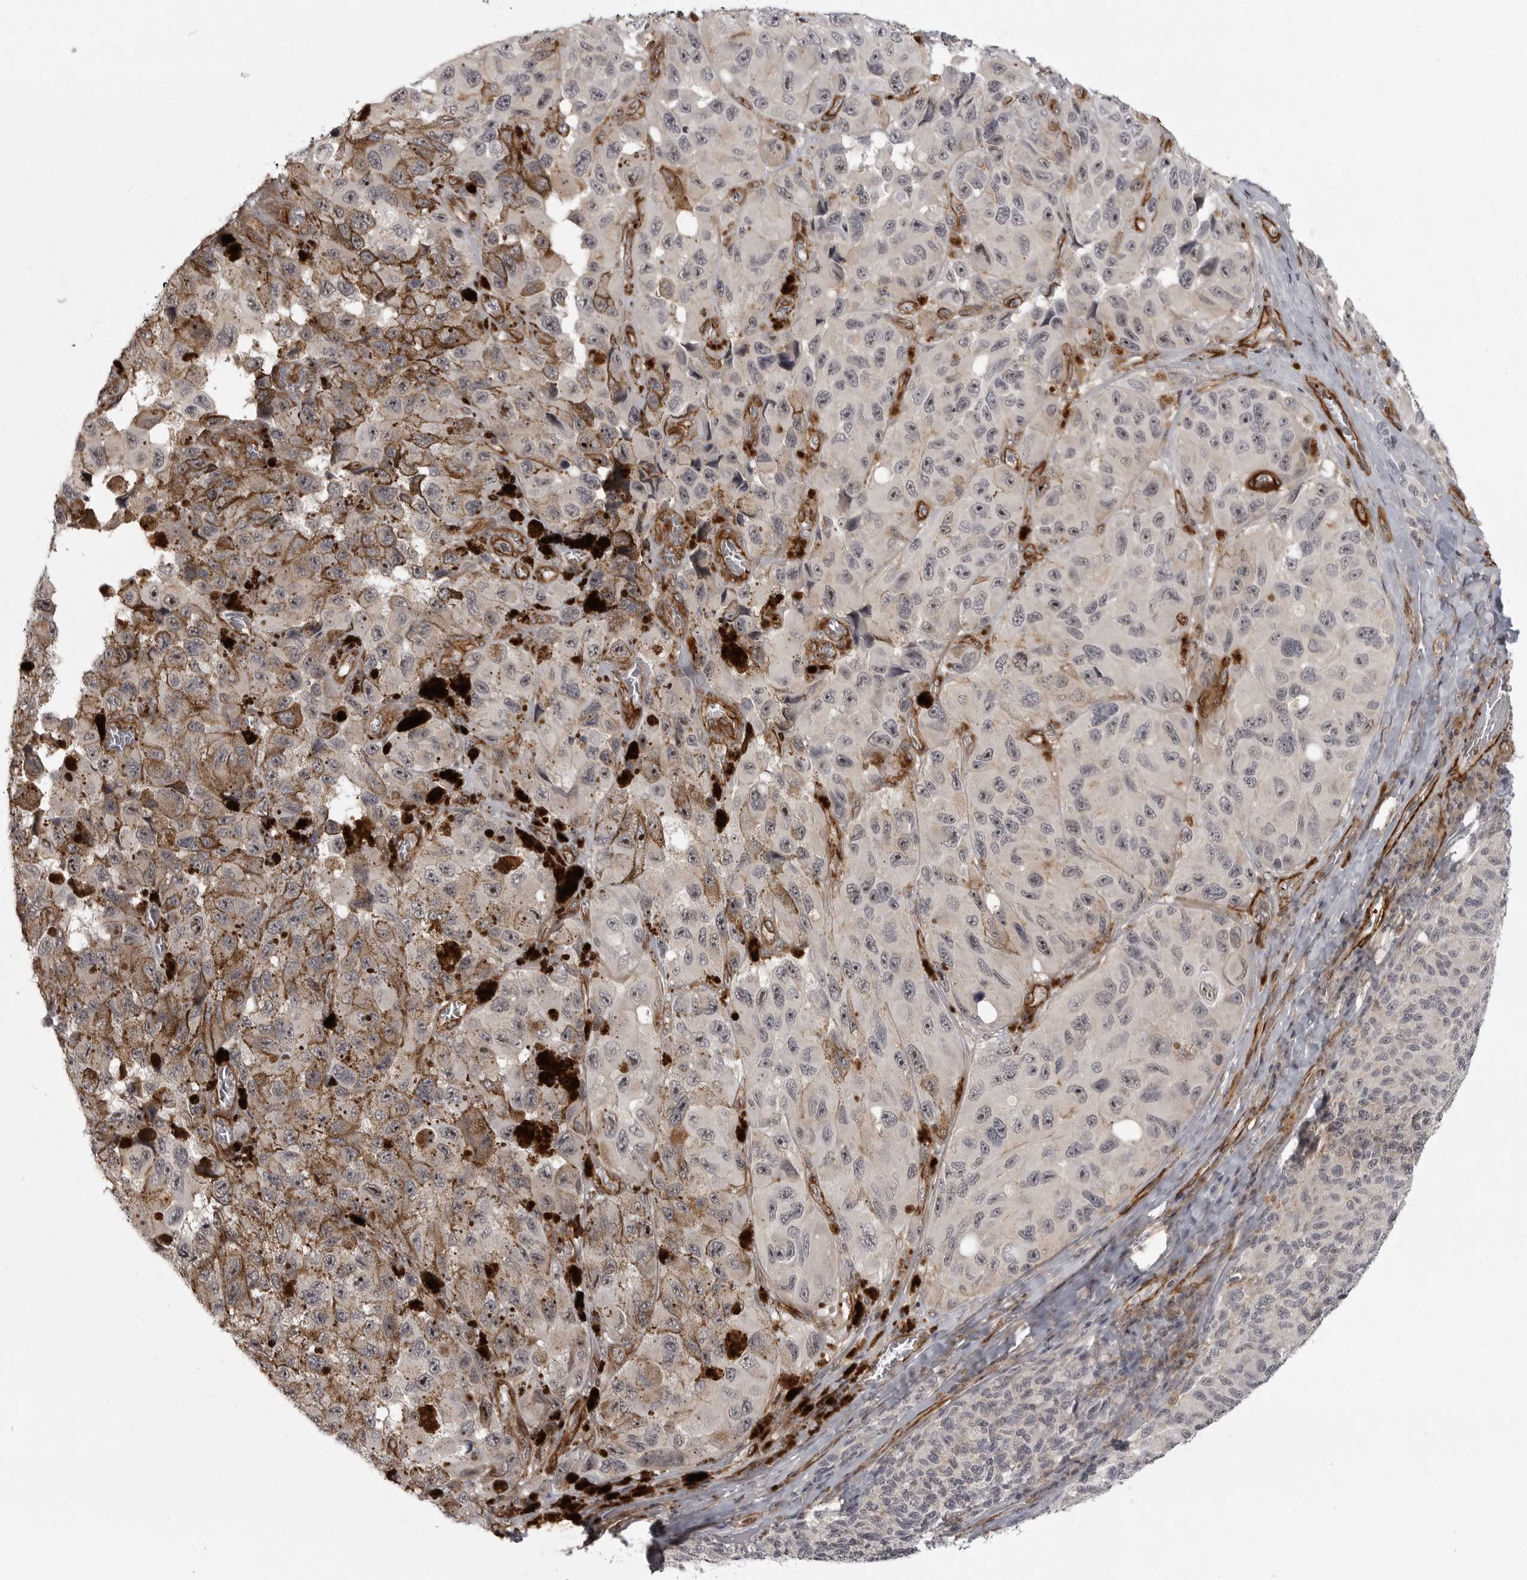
{"staining": {"intensity": "weak", "quantity": "25%-75%", "location": "cytoplasmic/membranous,nuclear"}, "tissue": "melanoma", "cell_type": "Tumor cells", "image_type": "cancer", "snomed": [{"axis": "morphology", "description": "Malignant melanoma, NOS"}, {"axis": "topography", "description": "Skin"}], "caption": "This histopathology image exhibits immunohistochemistry staining of melanoma, with low weak cytoplasmic/membranous and nuclear staining in approximately 25%-75% of tumor cells.", "gene": "TUT4", "patient": {"sex": "female", "age": 73}}